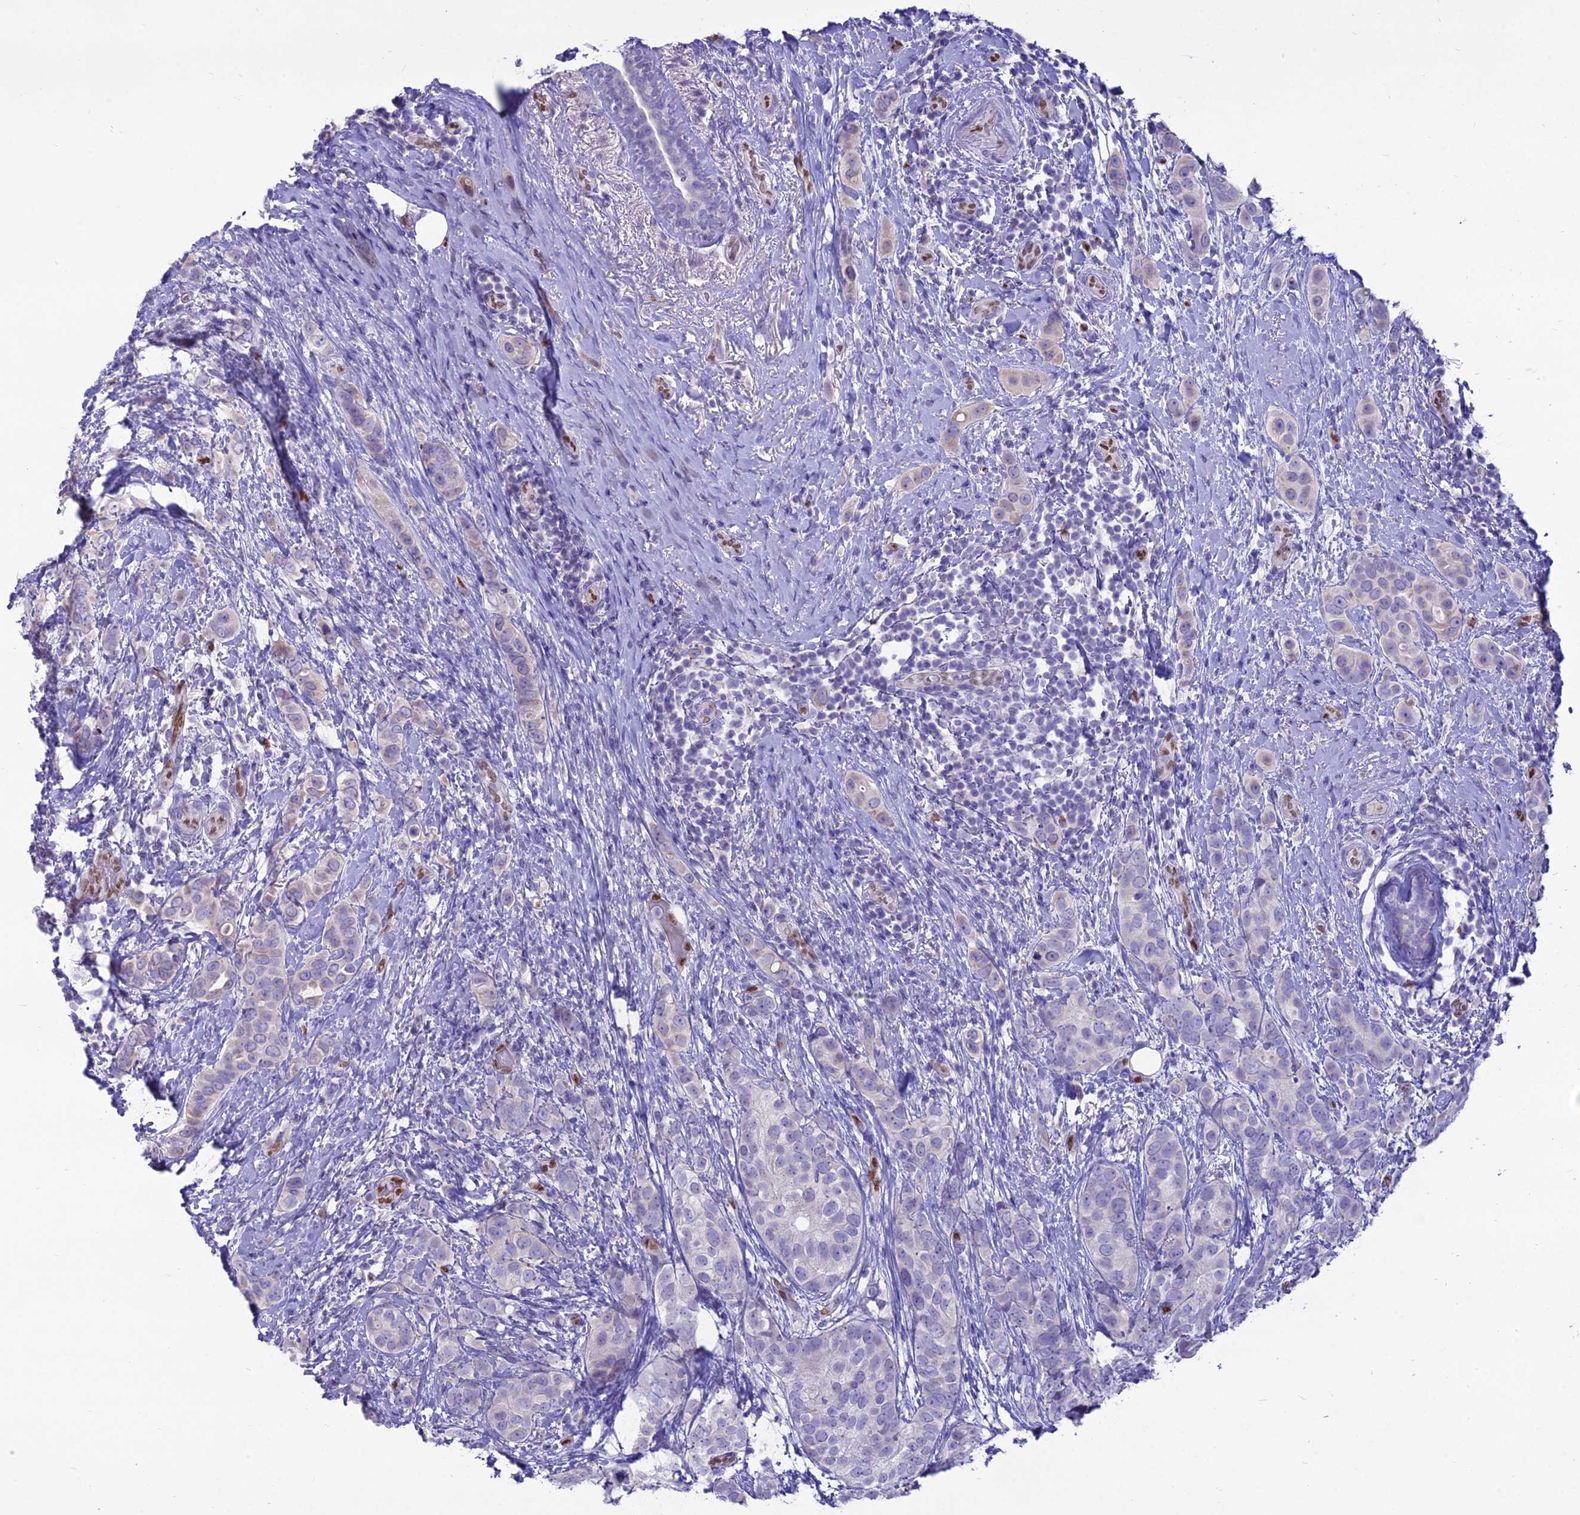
{"staining": {"intensity": "negative", "quantity": "none", "location": "none"}, "tissue": "breast cancer", "cell_type": "Tumor cells", "image_type": "cancer", "snomed": [{"axis": "morphology", "description": "Lobular carcinoma"}, {"axis": "topography", "description": "Breast"}], "caption": "Protein analysis of breast cancer (lobular carcinoma) reveals no significant positivity in tumor cells.", "gene": "NOVA2", "patient": {"sex": "female", "age": 51}}